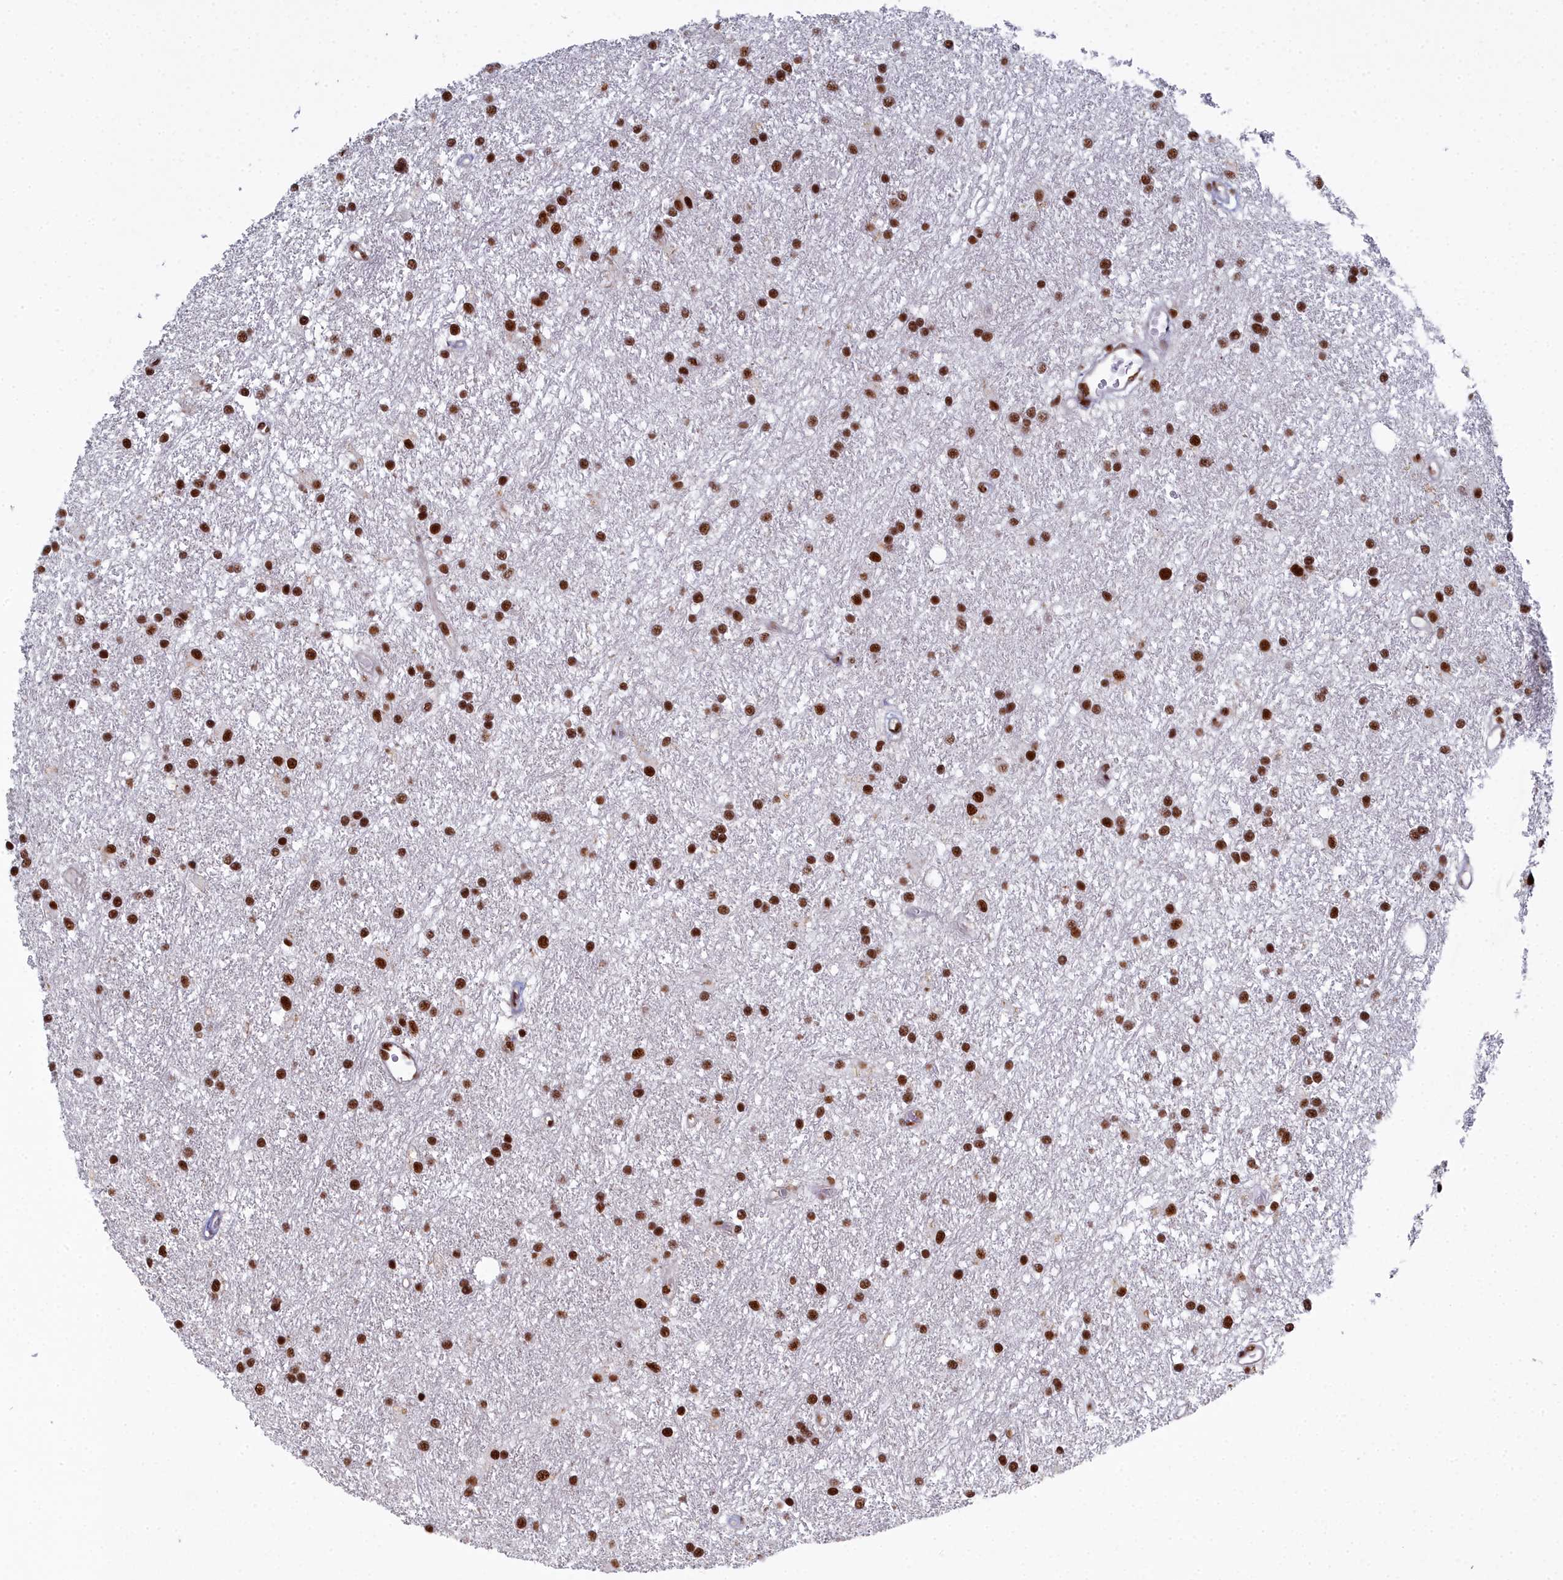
{"staining": {"intensity": "strong", "quantity": ">75%", "location": "nuclear"}, "tissue": "glioma", "cell_type": "Tumor cells", "image_type": "cancer", "snomed": [{"axis": "morphology", "description": "Glioma, malignant, High grade"}, {"axis": "topography", "description": "Brain"}], "caption": "DAB immunohistochemical staining of human glioma exhibits strong nuclear protein staining in approximately >75% of tumor cells.", "gene": "SF3B3", "patient": {"sex": "male", "age": 77}}